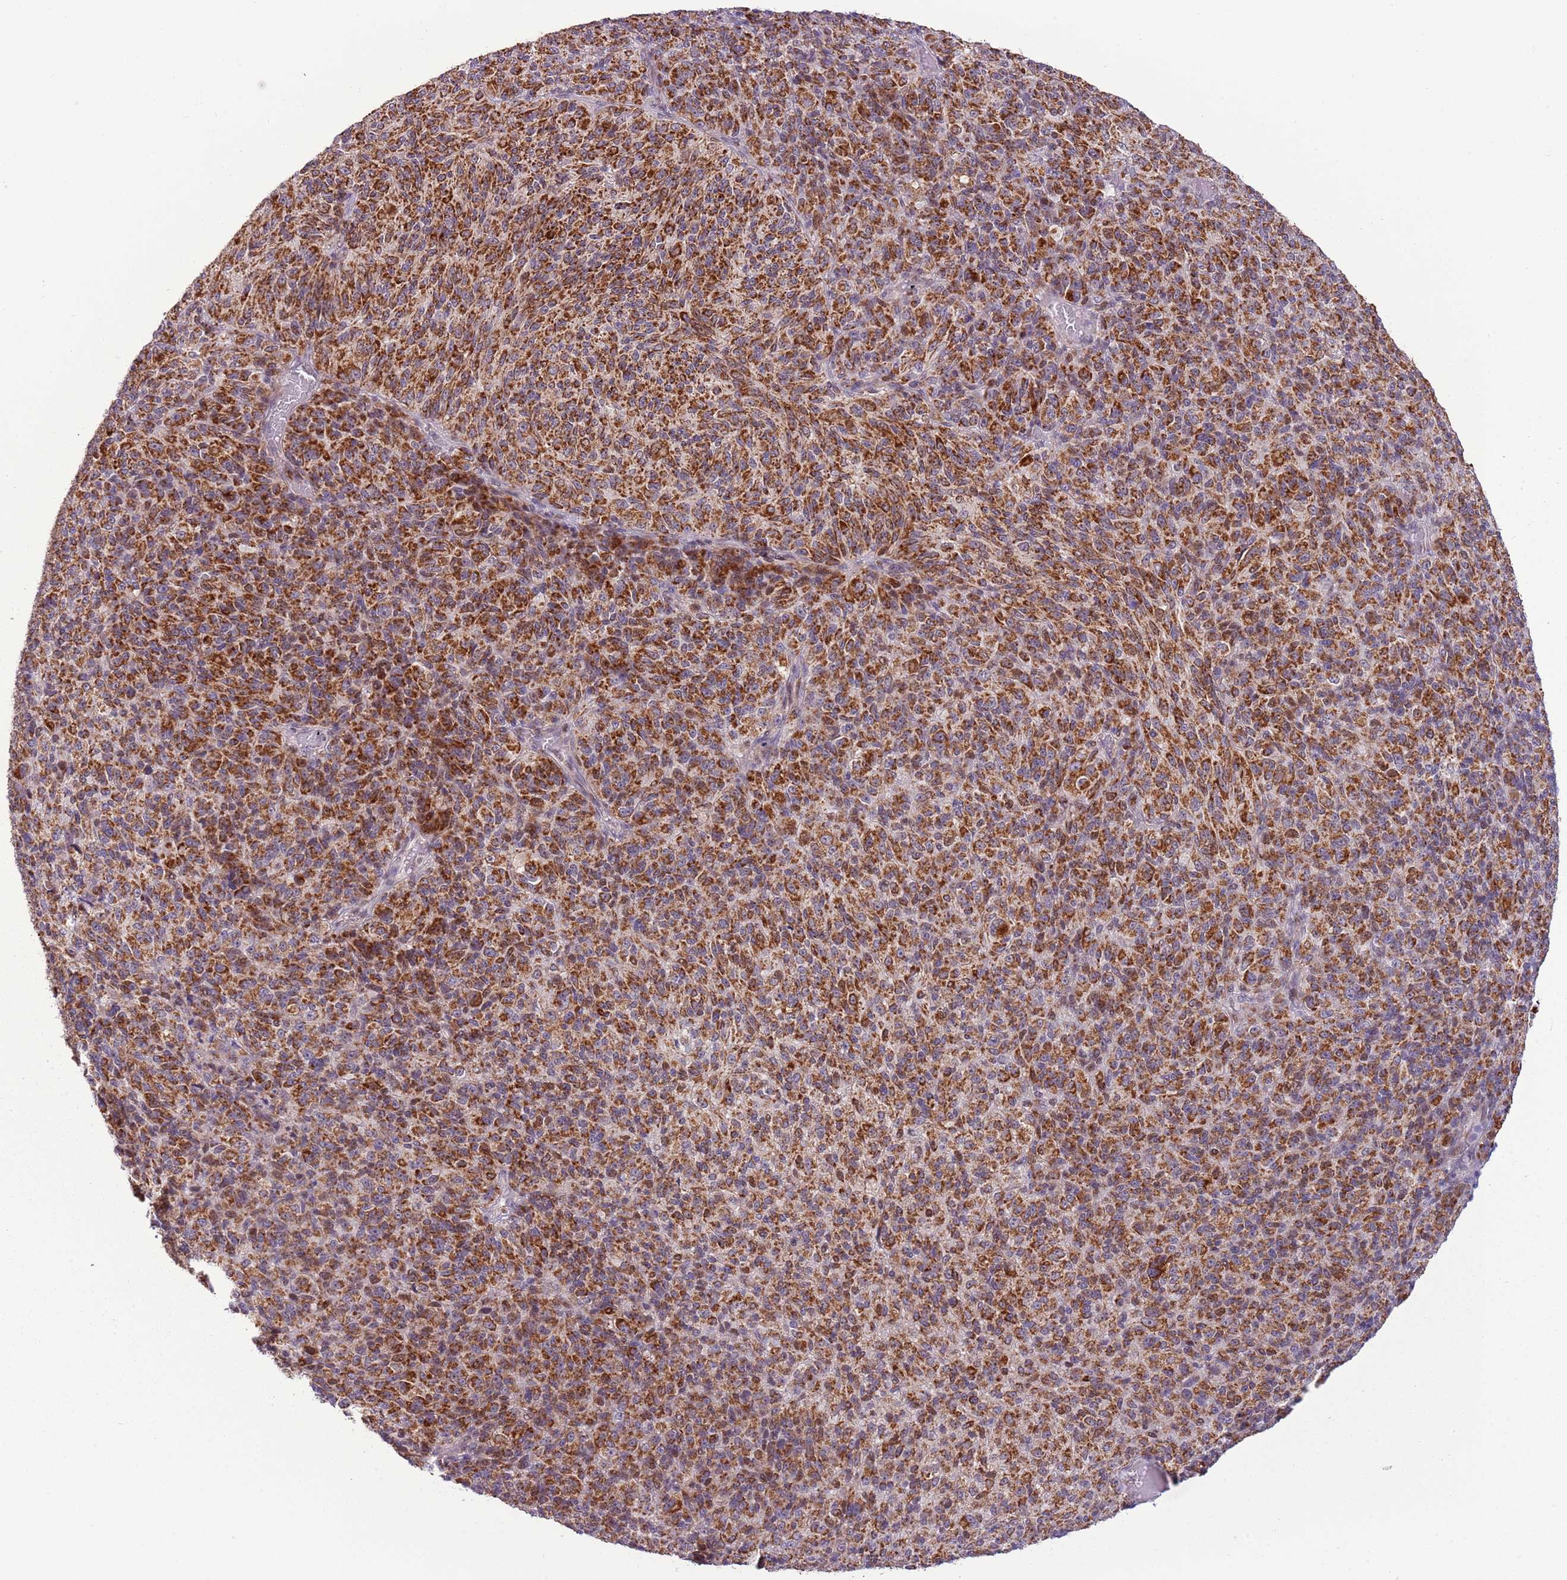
{"staining": {"intensity": "strong", "quantity": ">75%", "location": "cytoplasmic/membranous"}, "tissue": "melanoma", "cell_type": "Tumor cells", "image_type": "cancer", "snomed": [{"axis": "morphology", "description": "Malignant melanoma, Metastatic site"}, {"axis": "topography", "description": "Brain"}], "caption": "A brown stain shows strong cytoplasmic/membranous staining of a protein in human melanoma tumor cells. (IHC, brightfield microscopy, high magnification).", "gene": "MLLT11", "patient": {"sex": "female", "age": 56}}